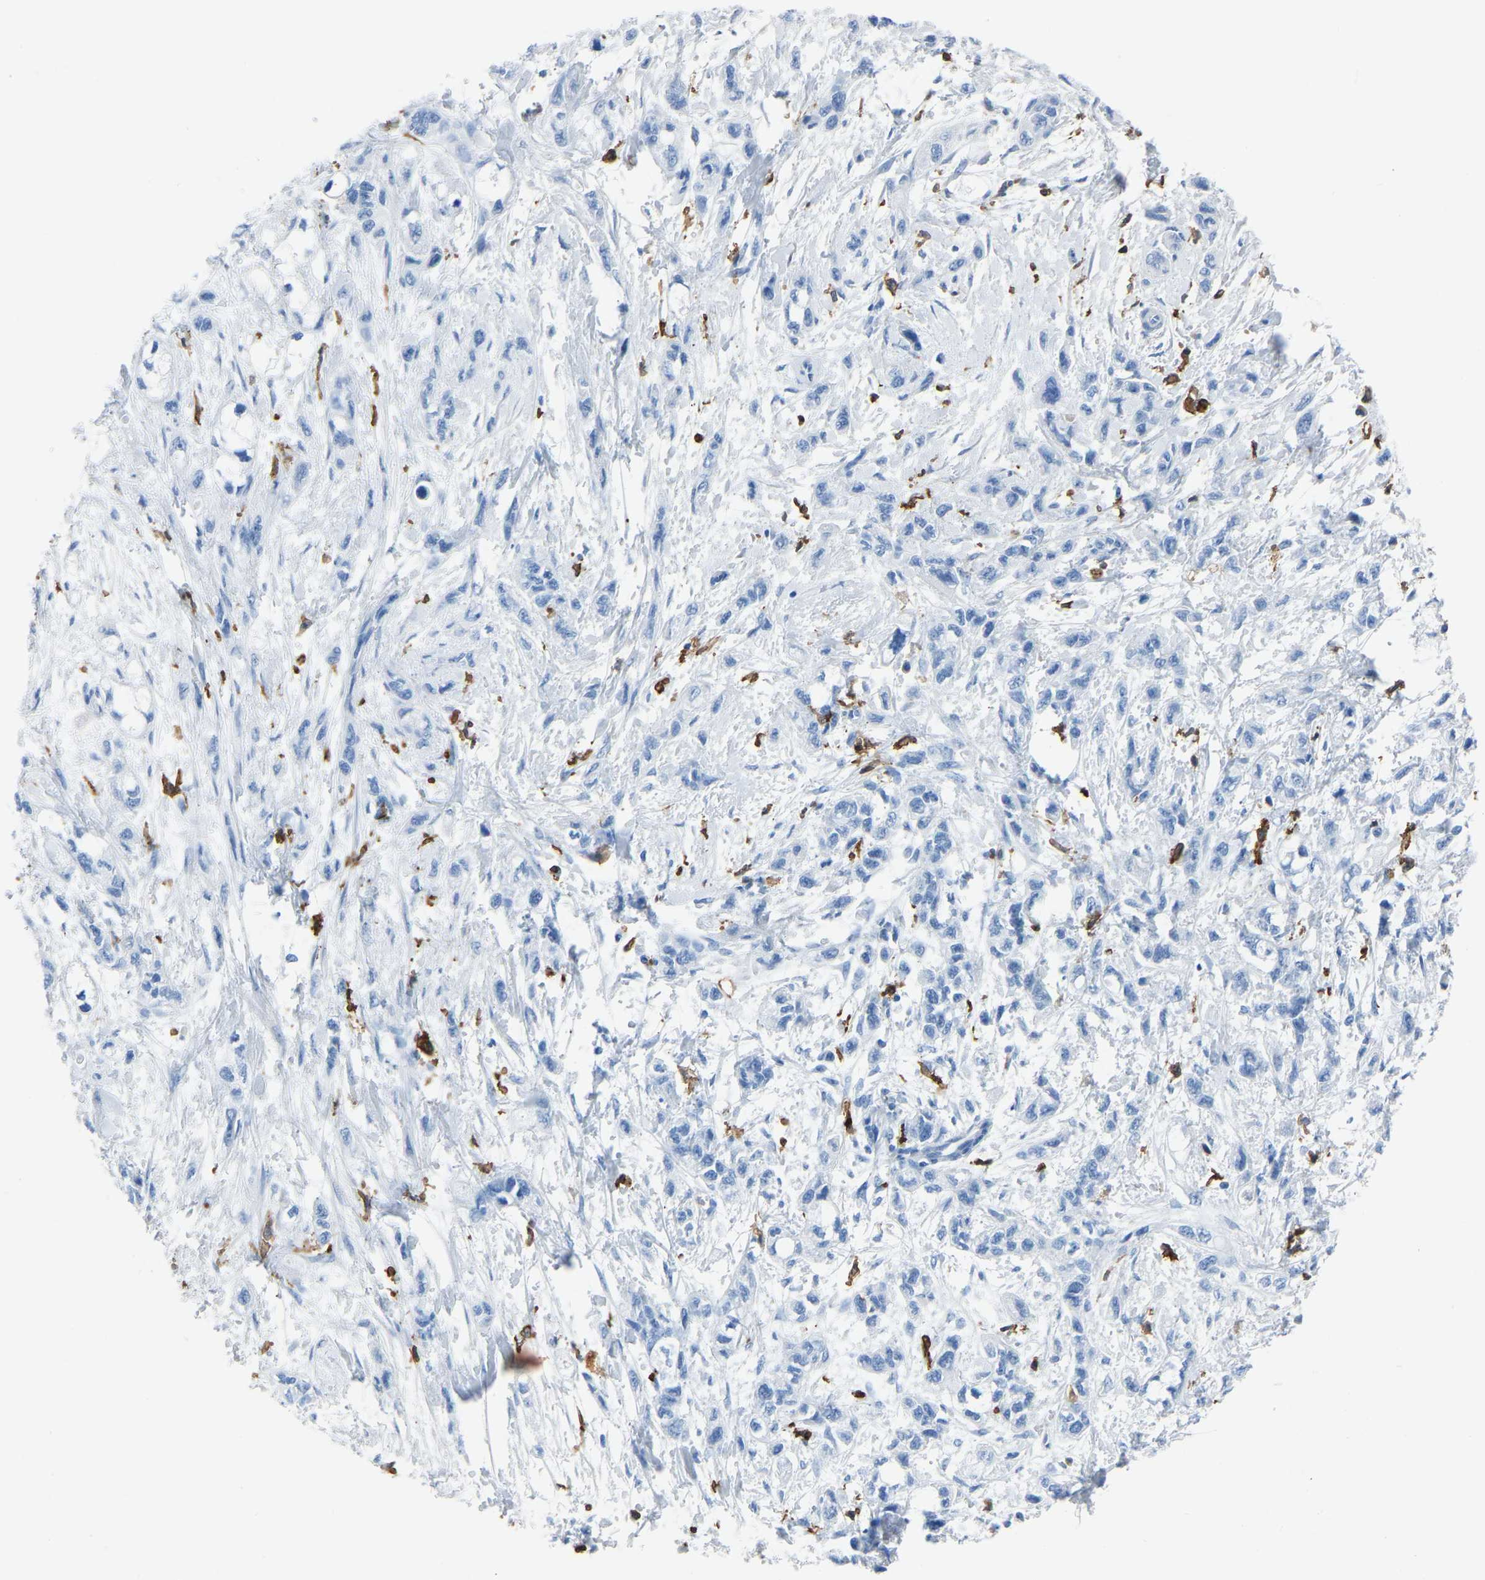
{"staining": {"intensity": "negative", "quantity": "none", "location": "none"}, "tissue": "pancreatic cancer", "cell_type": "Tumor cells", "image_type": "cancer", "snomed": [{"axis": "morphology", "description": "Adenocarcinoma, NOS"}, {"axis": "topography", "description": "Pancreas"}], "caption": "Immunohistochemistry (IHC) micrograph of neoplastic tissue: human pancreatic cancer stained with DAB demonstrates no significant protein expression in tumor cells. The staining was performed using DAB (3,3'-diaminobenzidine) to visualize the protein expression in brown, while the nuclei were stained in blue with hematoxylin (Magnification: 20x).", "gene": "LSP1", "patient": {"sex": "male", "age": 74}}